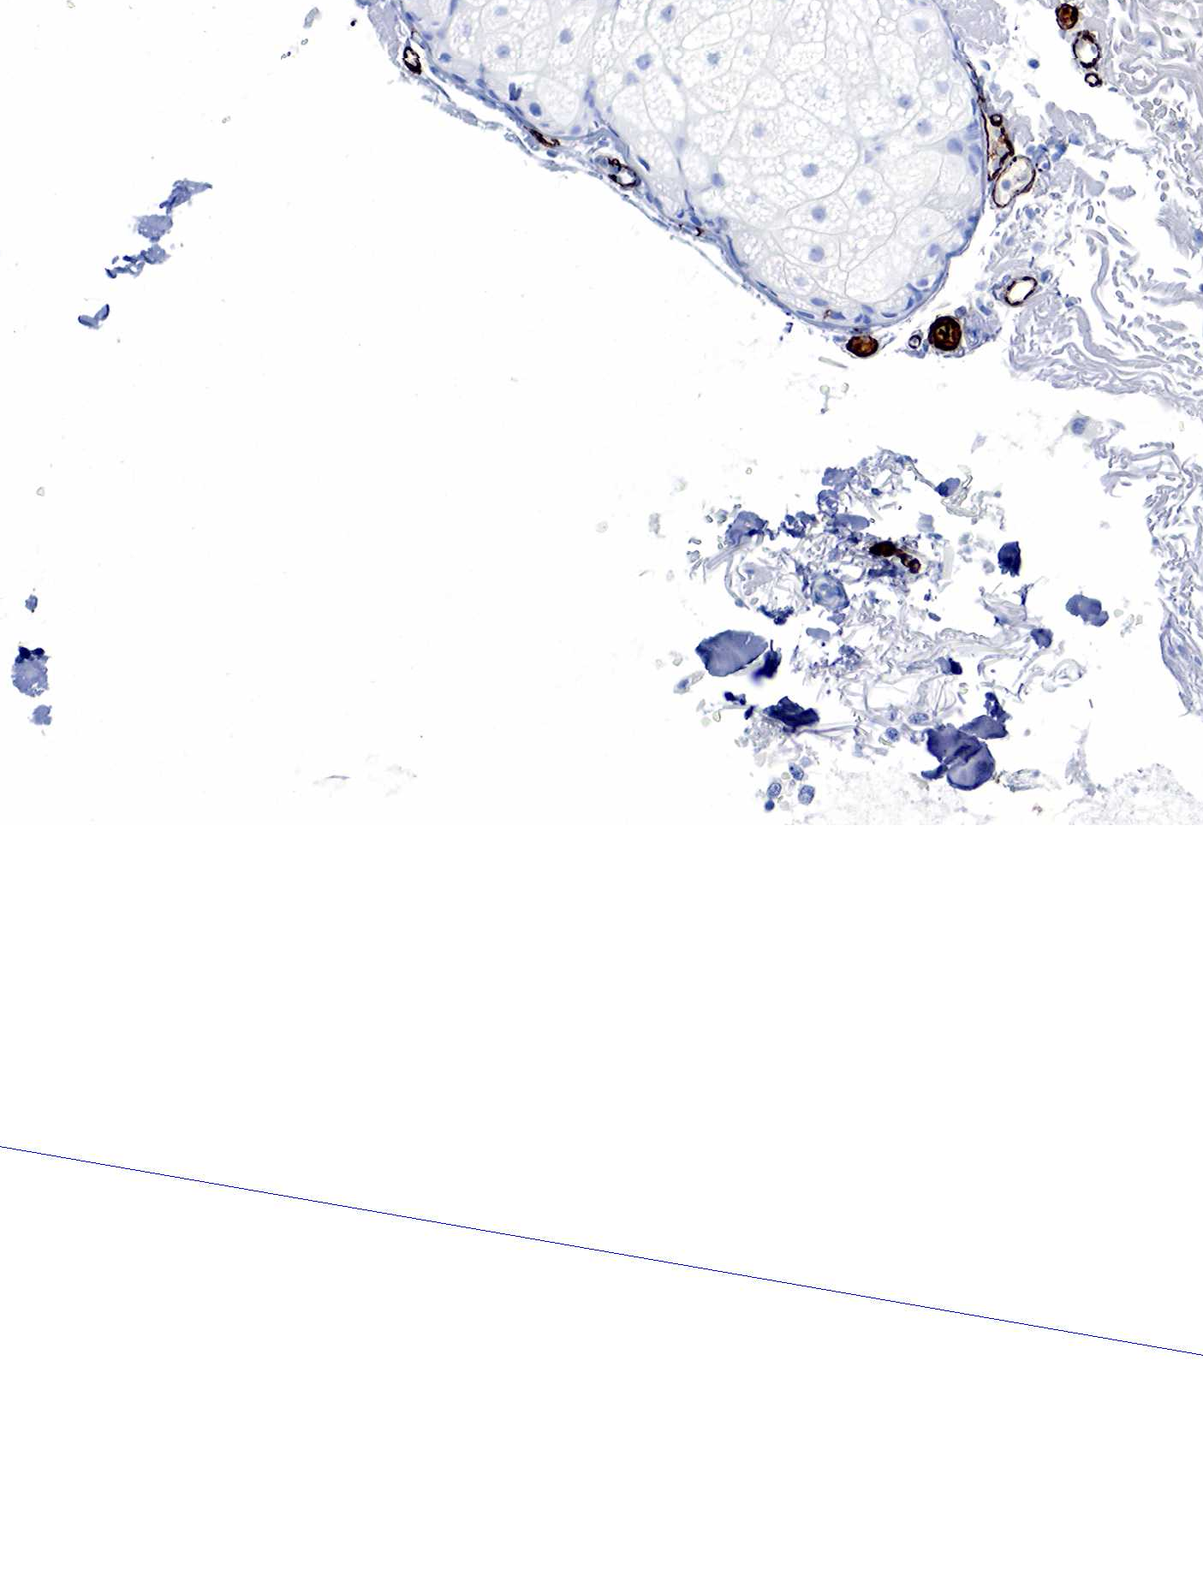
{"staining": {"intensity": "negative", "quantity": "none", "location": "none"}, "tissue": "skin", "cell_type": "Fibroblasts", "image_type": "normal", "snomed": [{"axis": "morphology", "description": "Normal tissue, NOS"}, {"axis": "topography", "description": "Skin"}], "caption": "Fibroblasts are negative for protein expression in unremarkable human skin. (Stains: DAB immunohistochemistry with hematoxylin counter stain, Microscopy: brightfield microscopy at high magnification).", "gene": "ACTA2", "patient": {"sex": "female", "age": 90}}